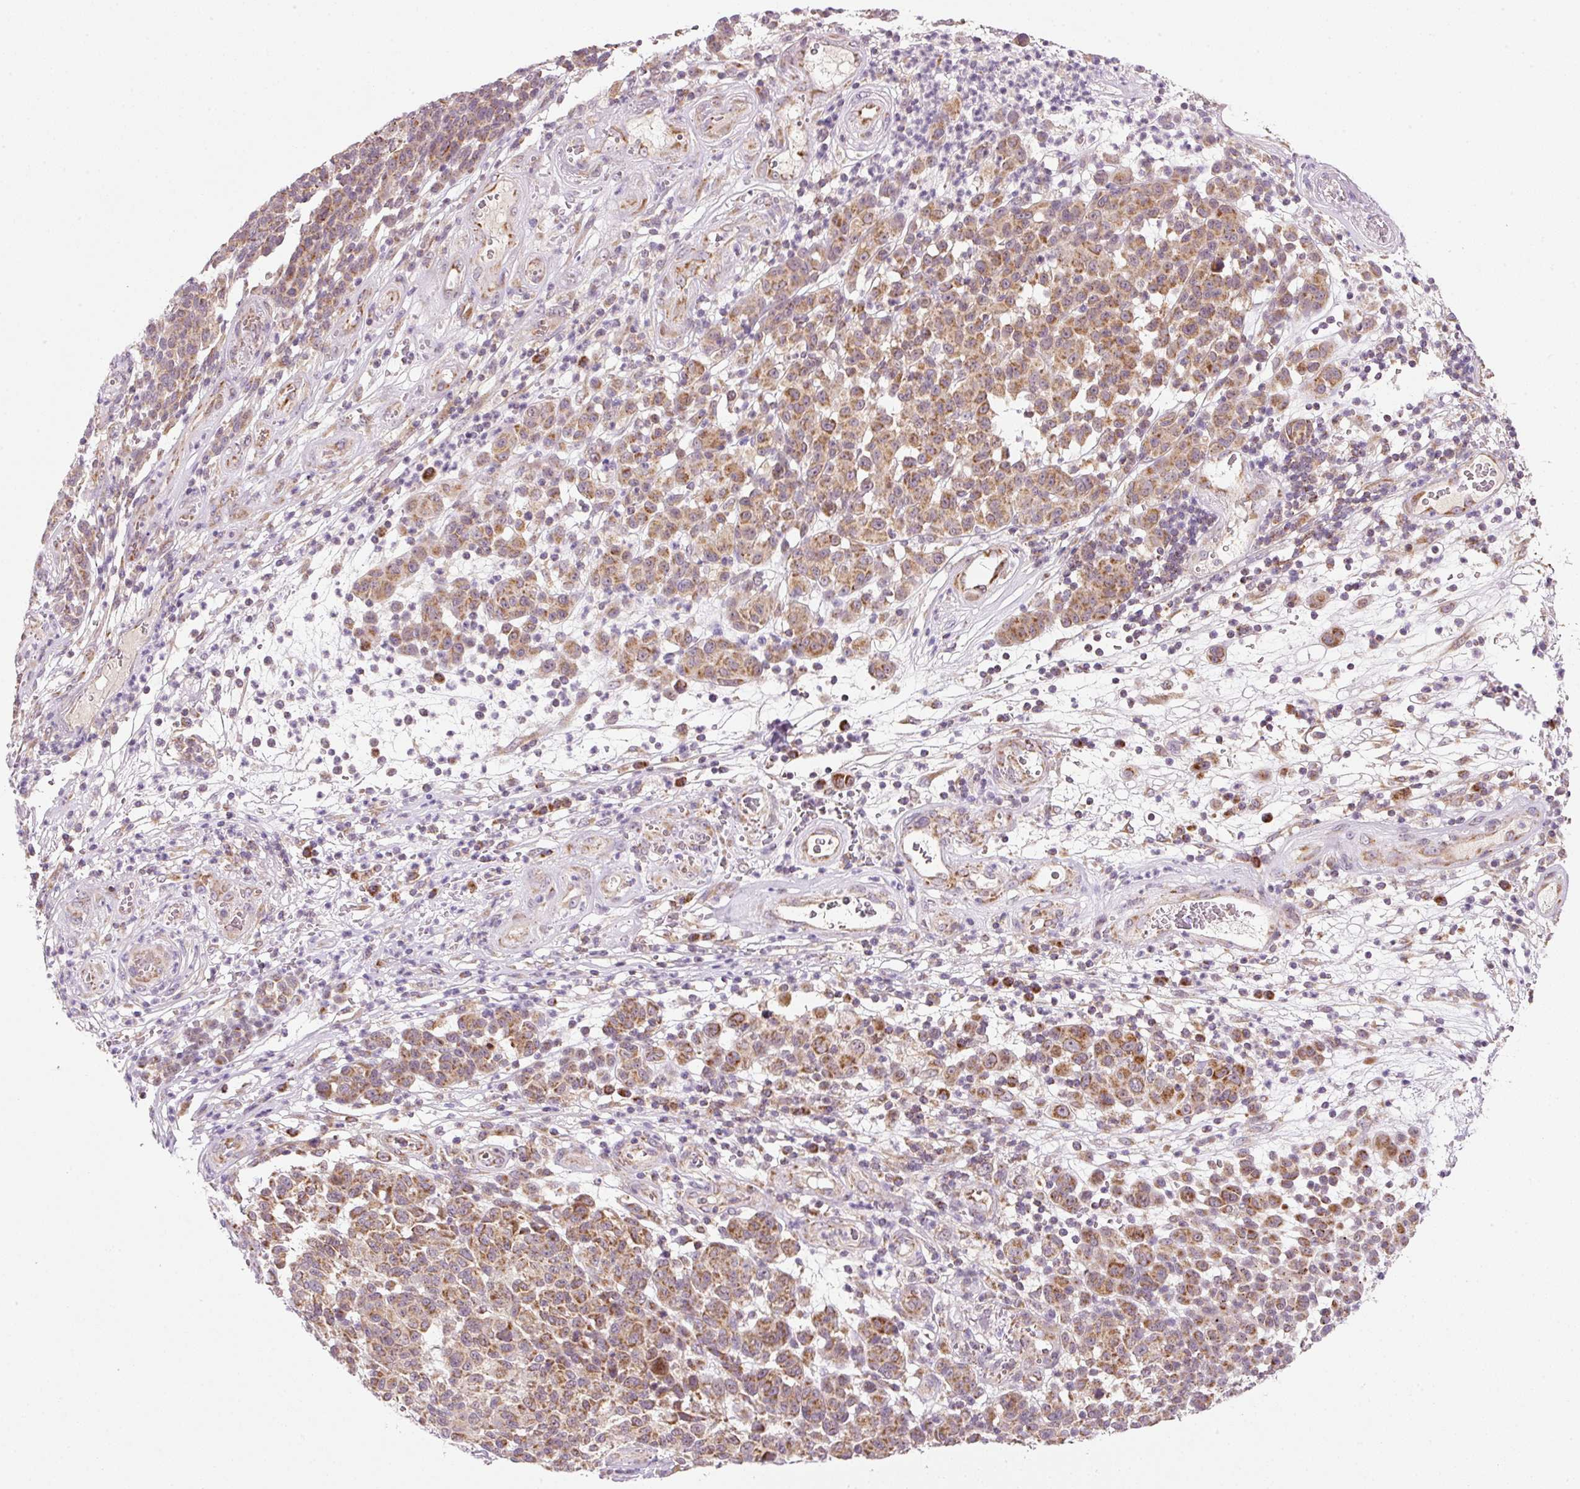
{"staining": {"intensity": "moderate", "quantity": ">75%", "location": "cytoplasmic/membranous"}, "tissue": "melanoma", "cell_type": "Tumor cells", "image_type": "cancer", "snomed": [{"axis": "morphology", "description": "Malignant melanoma, NOS"}, {"axis": "topography", "description": "Skin"}], "caption": "Melanoma stained for a protein (brown) demonstrates moderate cytoplasmic/membranous positive expression in approximately >75% of tumor cells.", "gene": "FAM78B", "patient": {"sex": "male", "age": 49}}